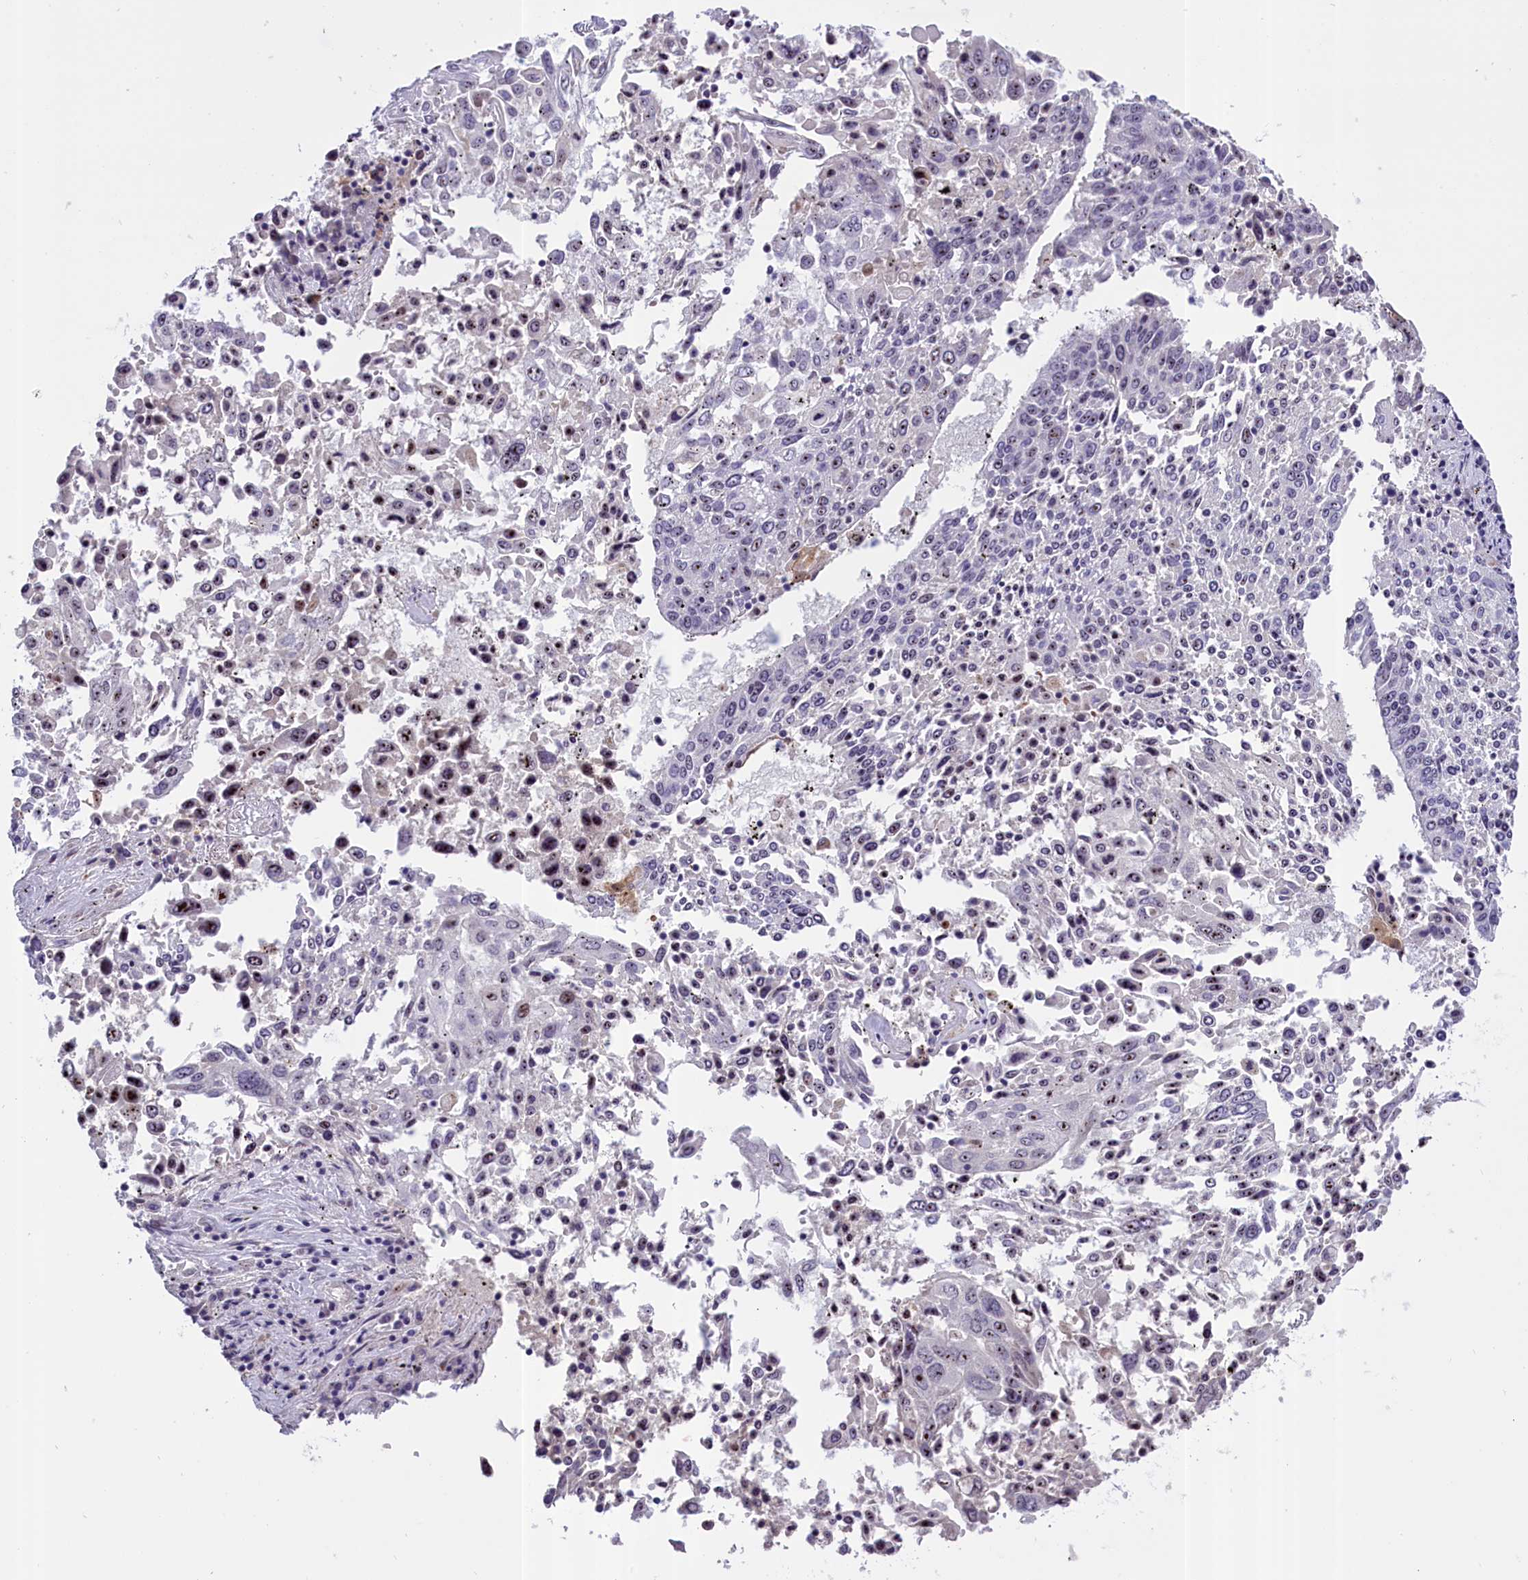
{"staining": {"intensity": "moderate", "quantity": "25%-75%", "location": "nuclear"}, "tissue": "lung cancer", "cell_type": "Tumor cells", "image_type": "cancer", "snomed": [{"axis": "morphology", "description": "Squamous cell carcinoma, NOS"}, {"axis": "topography", "description": "Lung"}], "caption": "There is medium levels of moderate nuclear expression in tumor cells of squamous cell carcinoma (lung), as demonstrated by immunohistochemical staining (brown color).", "gene": "TBL3", "patient": {"sex": "male", "age": 65}}